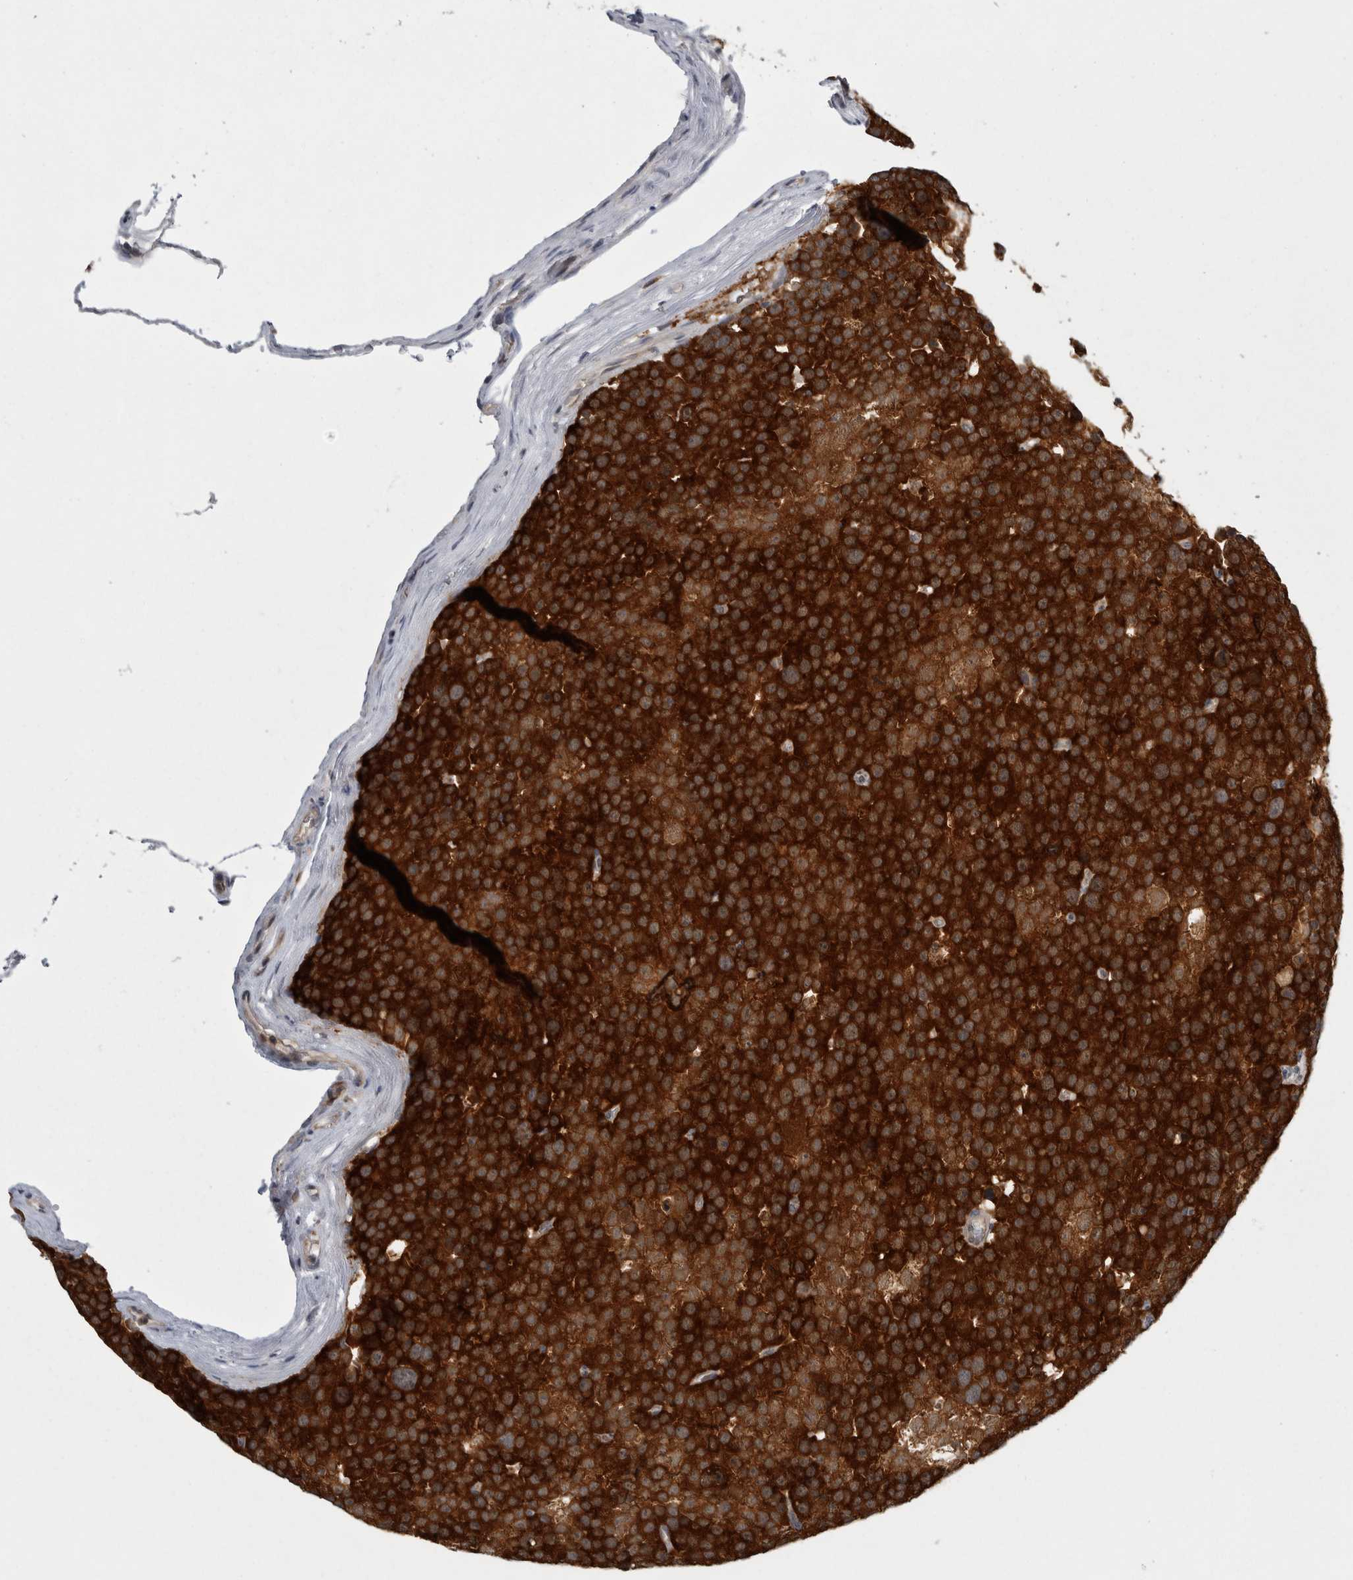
{"staining": {"intensity": "strong", "quantity": ">75%", "location": "cytoplasmic/membranous"}, "tissue": "testis cancer", "cell_type": "Tumor cells", "image_type": "cancer", "snomed": [{"axis": "morphology", "description": "Seminoma, NOS"}, {"axis": "topography", "description": "Testis"}], "caption": "Strong cytoplasmic/membranous staining for a protein is seen in about >75% of tumor cells of testis cancer using IHC.", "gene": "CACYBP", "patient": {"sex": "male", "age": 71}}